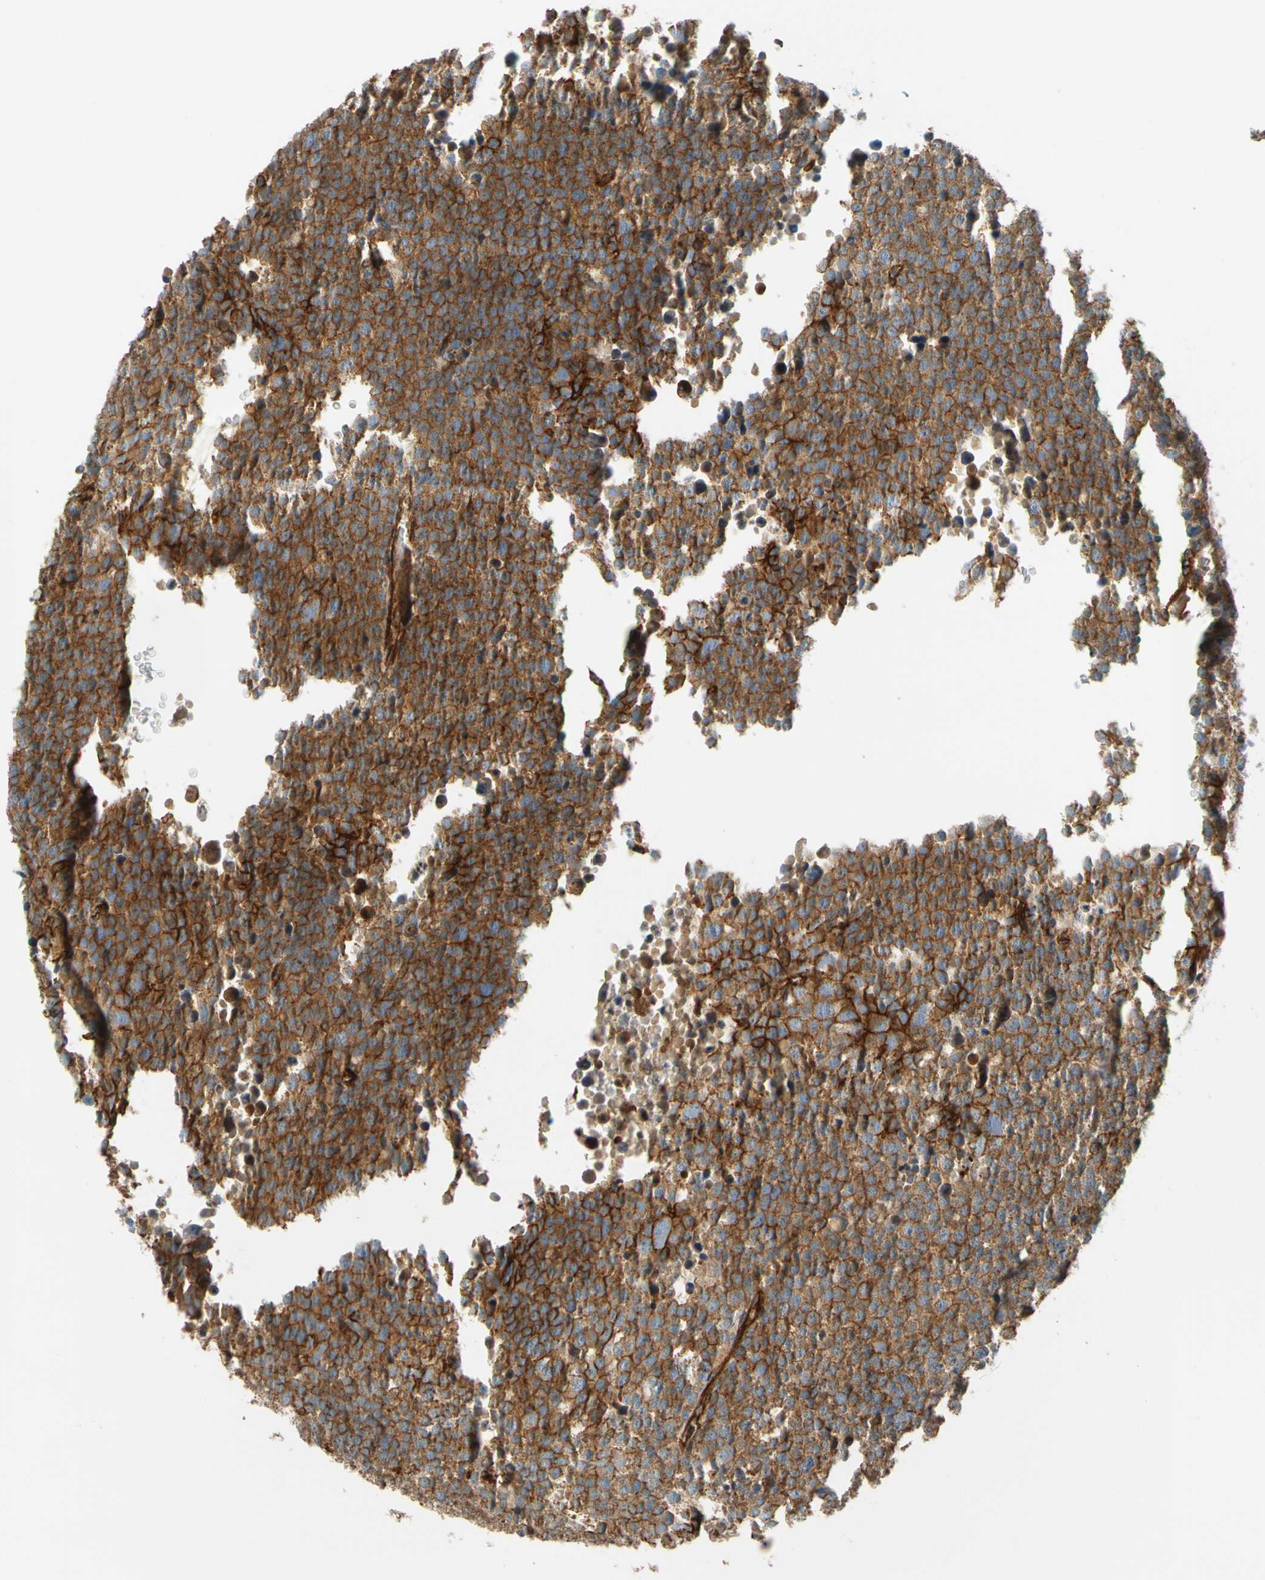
{"staining": {"intensity": "strong", "quantity": ">75%", "location": "cytoplasmic/membranous"}, "tissue": "testis cancer", "cell_type": "Tumor cells", "image_type": "cancer", "snomed": [{"axis": "morphology", "description": "Seminoma, NOS"}, {"axis": "topography", "description": "Testis"}], "caption": "A brown stain shows strong cytoplasmic/membranous positivity of a protein in testis cancer tumor cells.", "gene": "SPTAN1", "patient": {"sex": "male", "age": 71}}